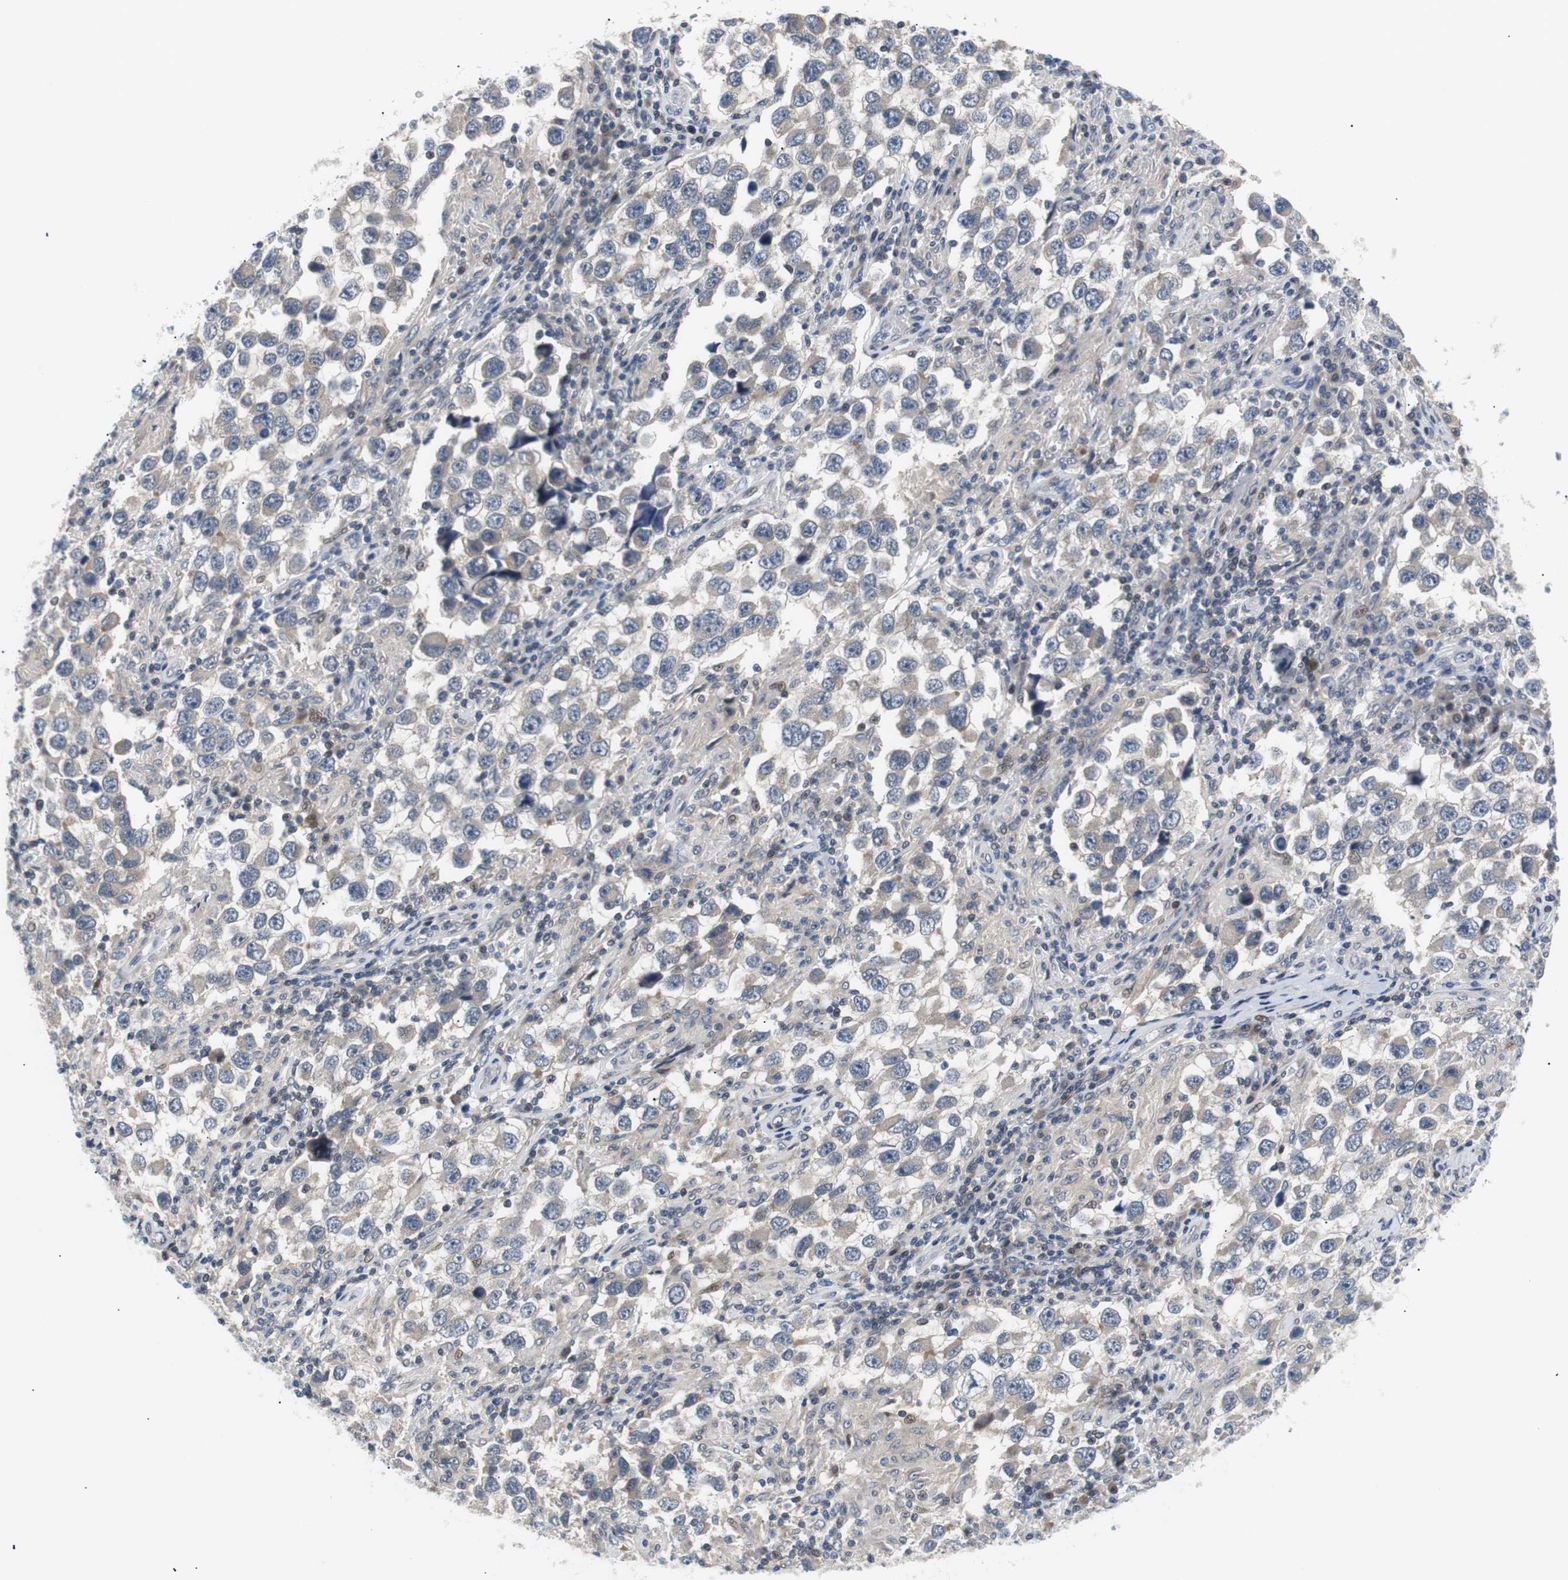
{"staining": {"intensity": "weak", "quantity": "25%-75%", "location": "cytoplasmic/membranous"}, "tissue": "testis cancer", "cell_type": "Tumor cells", "image_type": "cancer", "snomed": [{"axis": "morphology", "description": "Carcinoma, Embryonal, NOS"}, {"axis": "topography", "description": "Testis"}], "caption": "Tumor cells reveal low levels of weak cytoplasmic/membranous staining in approximately 25%-75% of cells in human testis cancer (embryonal carcinoma).", "gene": "MAP2K4", "patient": {"sex": "male", "age": 21}}